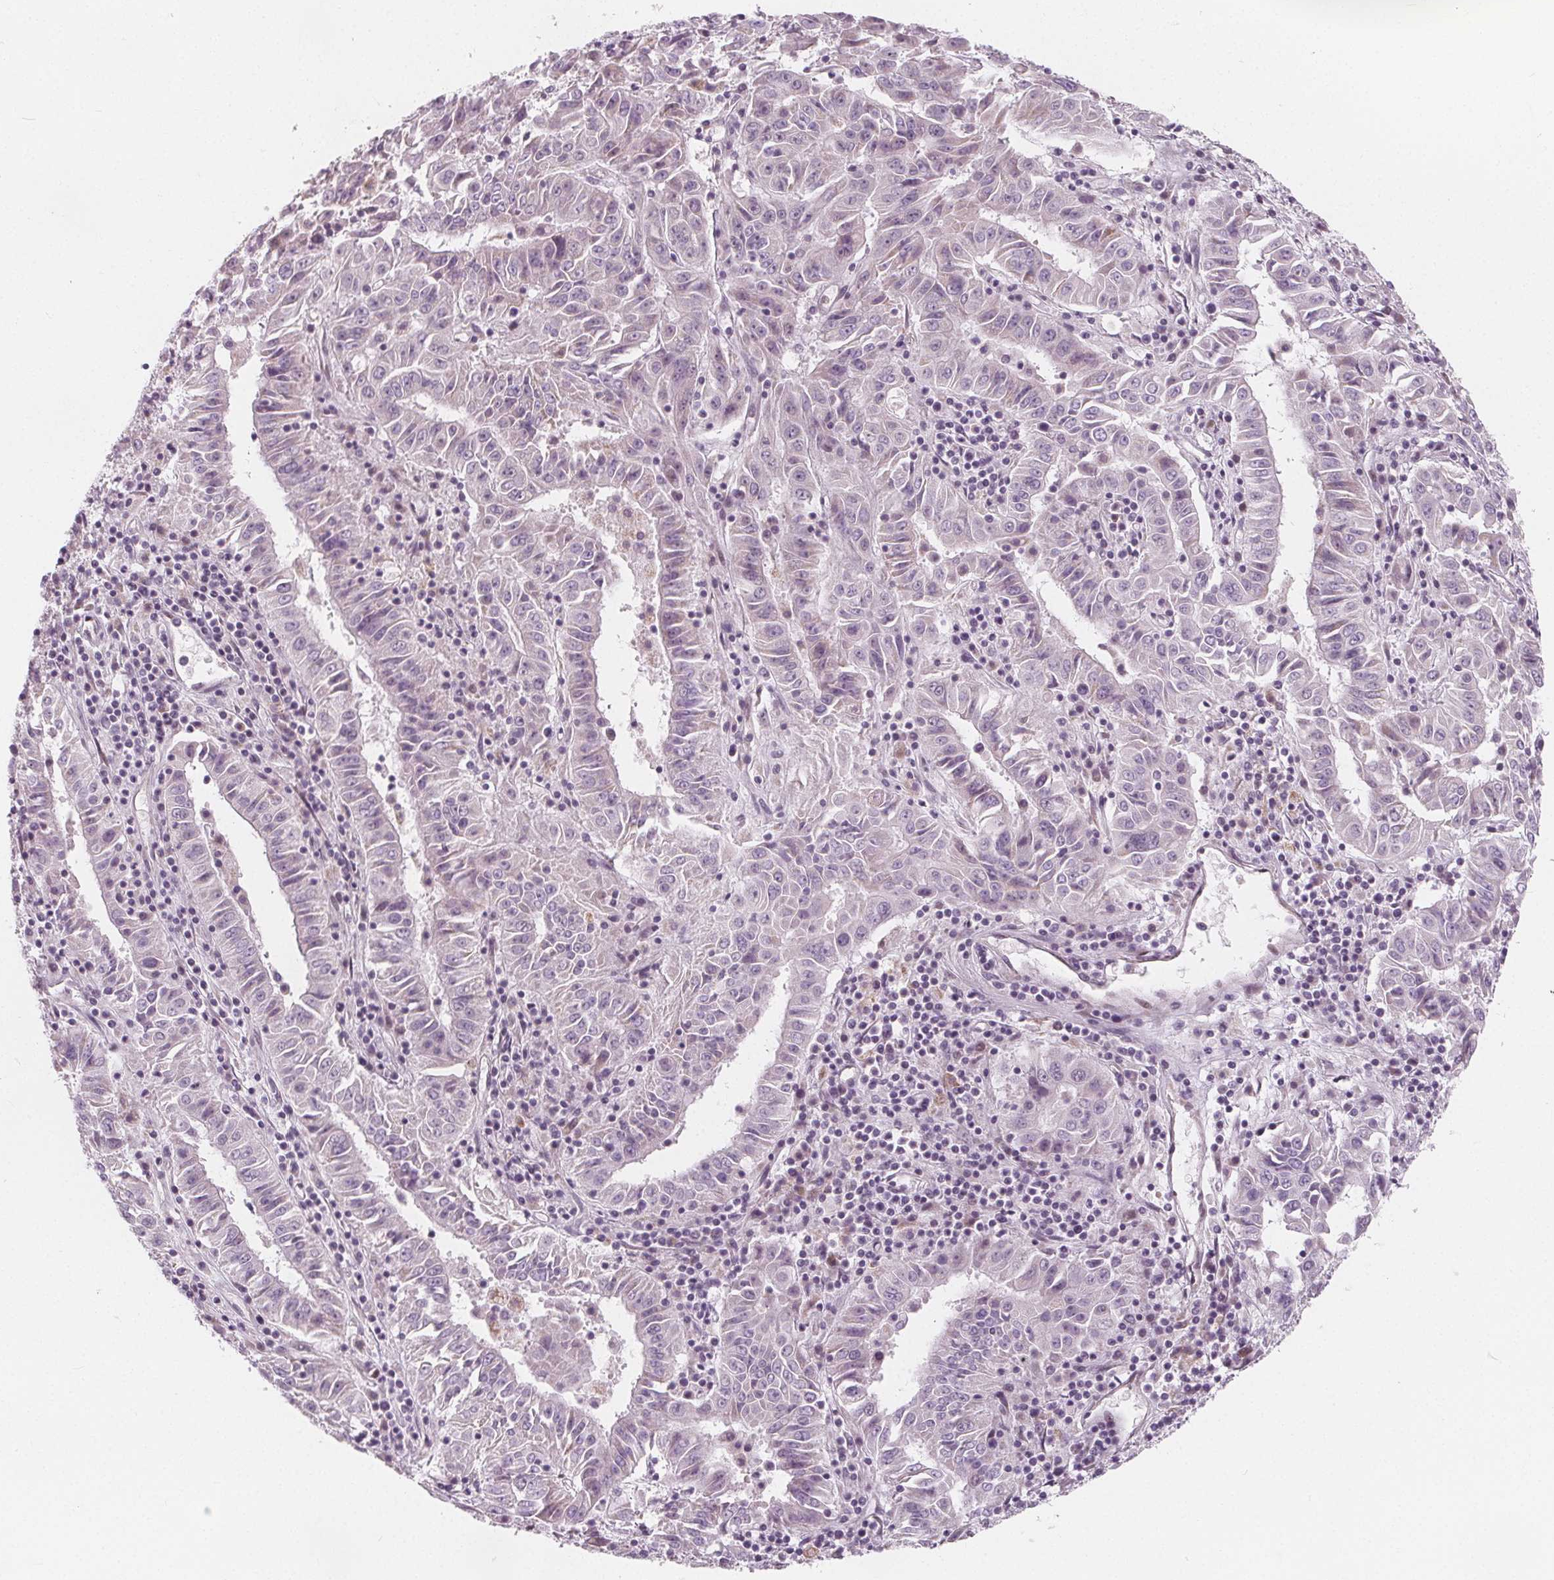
{"staining": {"intensity": "negative", "quantity": "none", "location": "none"}, "tissue": "pancreatic cancer", "cell_type": "Tumor cells", "image_type": "cancer", "snomed": [{"axis": "morphology", "description": "Adenocarcinoma, NOS"}, {"axis": "topography", "description": "Pancreas"}], "caption": "DAB (3,3'-diaminobenzidine) immunohistochemical staining of adenocarcinoma (pancreatic) reveals no significant expression in tumor cells.", "gene": "NUP210L", "patient": {"sex": "male", "age": 63}}